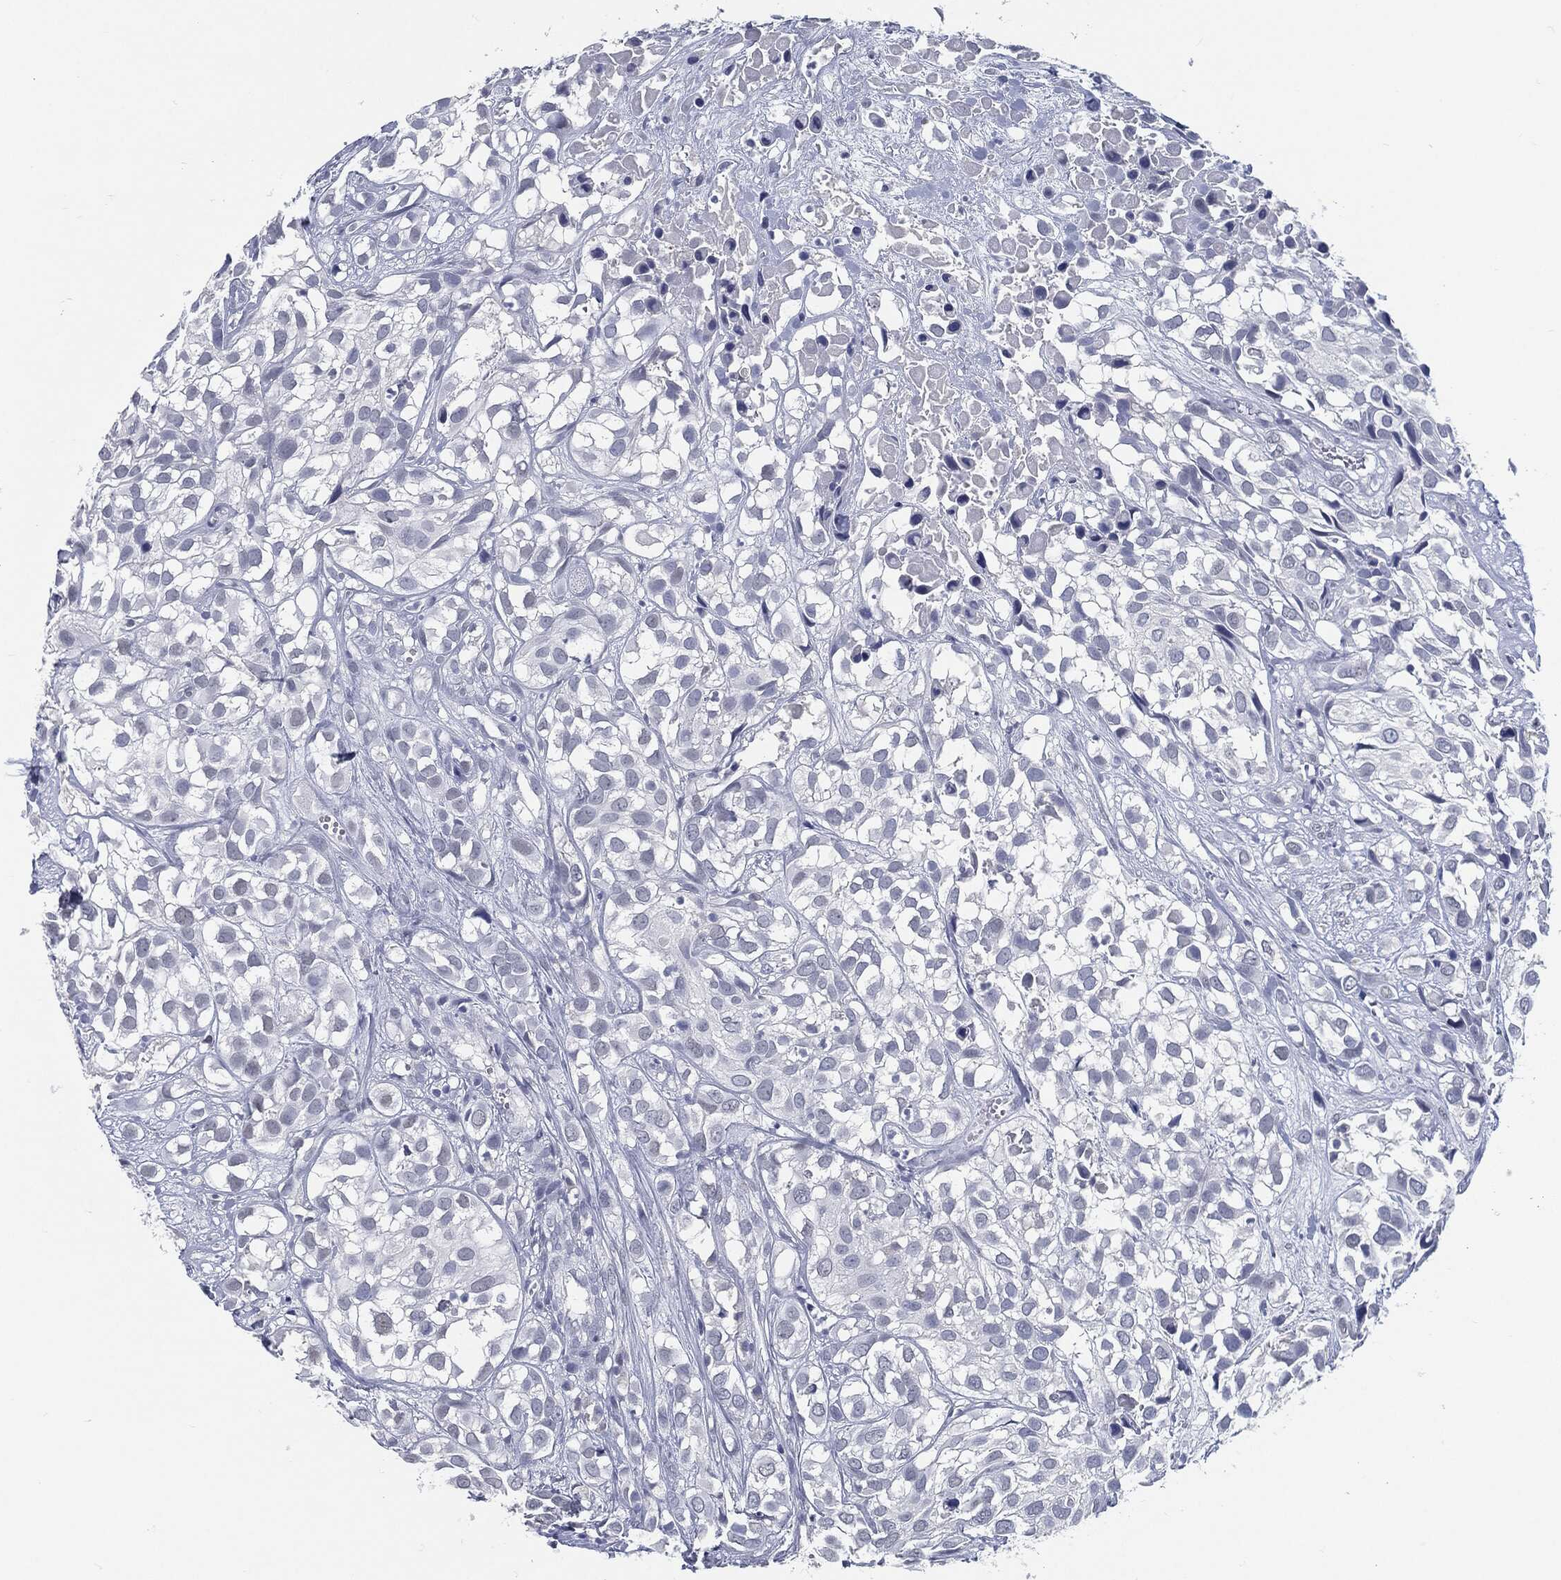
{"staining": {"intensity": "negative", "quantity": "none", "location": "none"}, "tissue": "urothelial cancer", "cell_type": "Tumor cells", "image_type": "cancer", "snomed": [{"axis": "morphology", "description": "Urothelial carcinoma, High grade"}, {"axis": "topography", "description": "Urinary bladder"}], "caption": "The micrograph shows no significant positivity in tumor cells of urothelial carcinoma (high-grade). Brightfield microscopy of immunohistochemistry stained with DAB (3,3'-diaminobenzidine) (brown) and hematoxylin (blue), captured at high magnification.", "gene": "PROM1", "patient": {"sex": "male", "age": 56}}